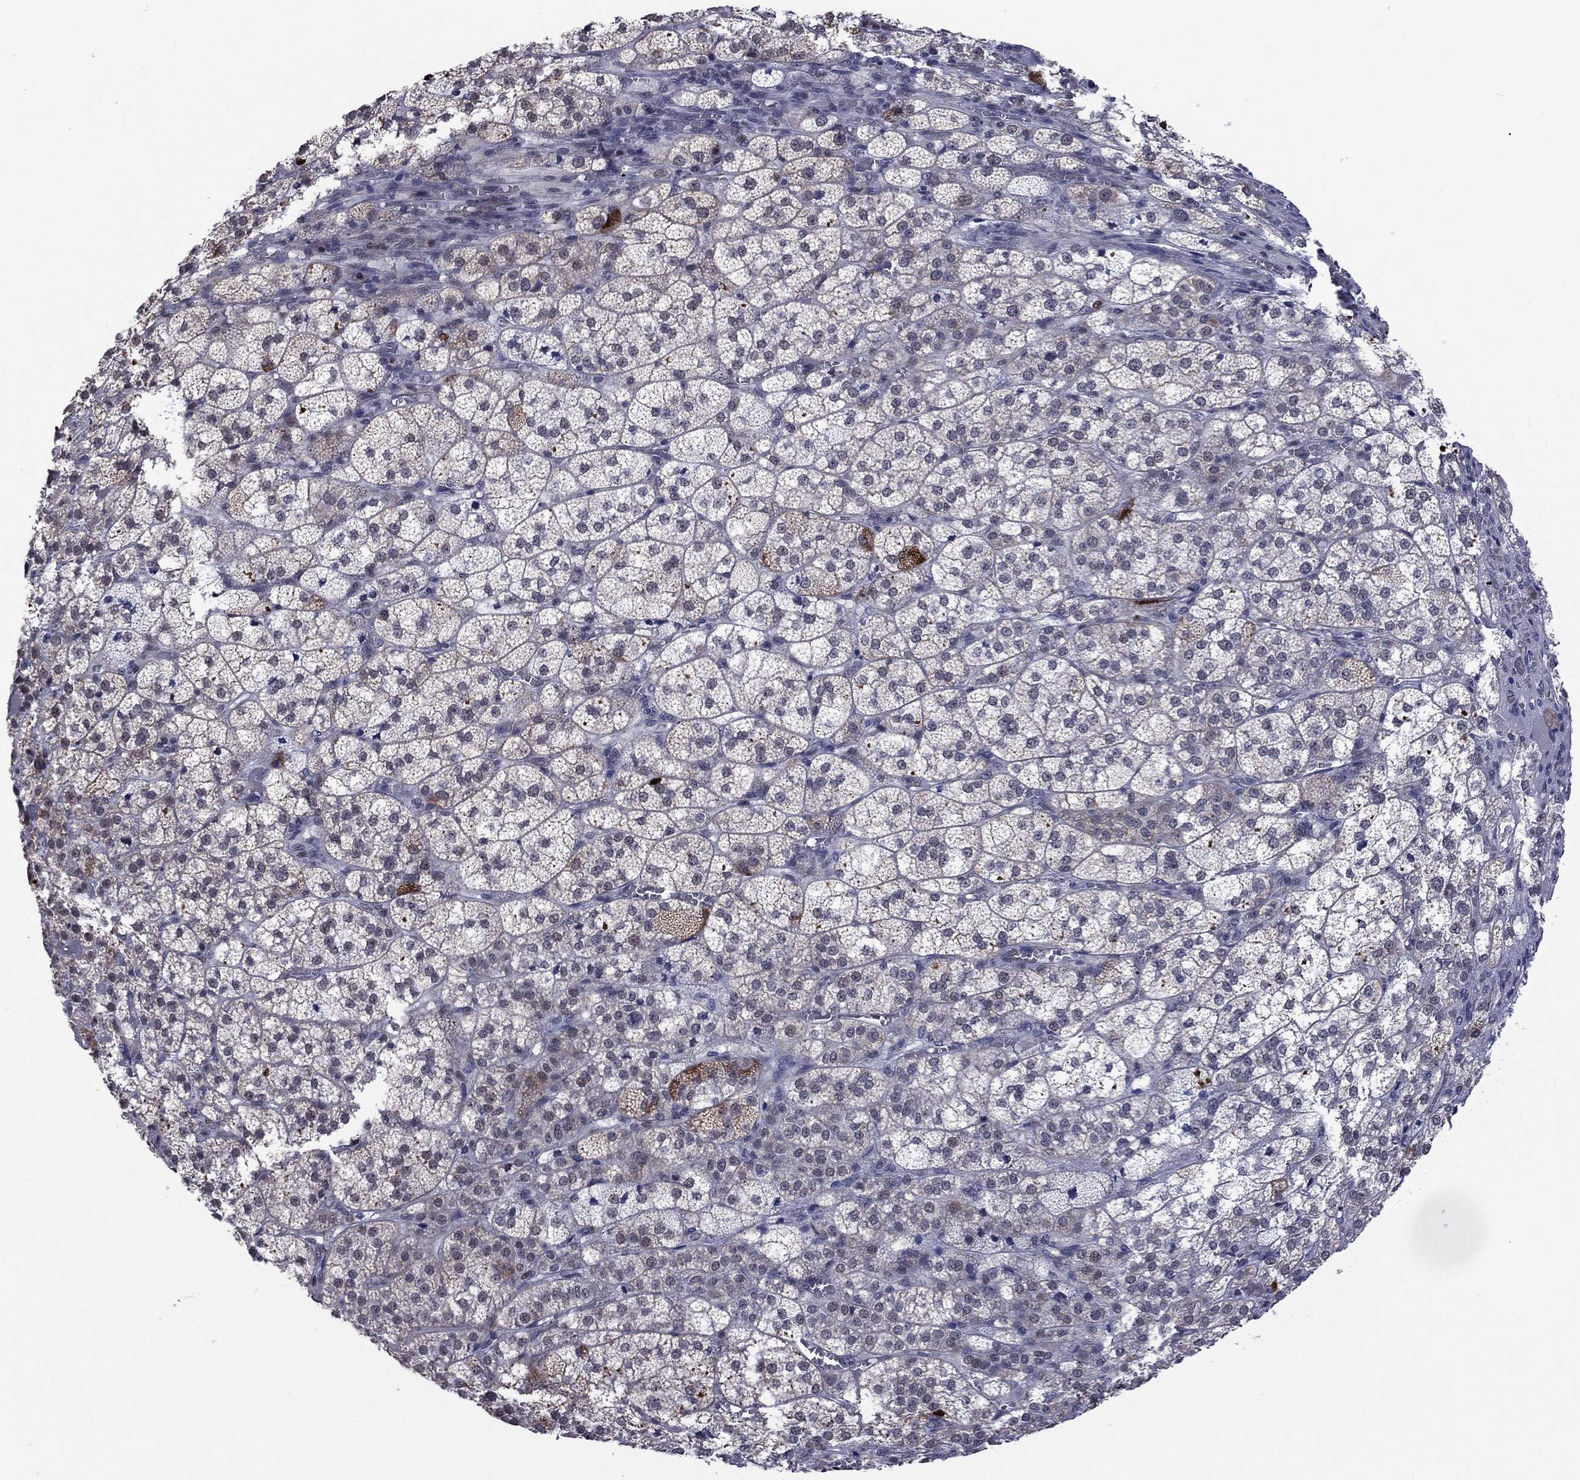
{"staining": {"intensity": "moderate", "quantity": "25%-75%", "location": "cytoplasmic/membranous"}, "tissue": "adrenal gland", "cell_type": "Glandular cells", "image_type": "normal", "snomed": [{"axis": "morphology", "description": "Normal tissue, NOS"}, {"axis": "topography", "description": "Adrenal gland"}], "caption": "Immunohistochemistry (IHC) image of normal adrenal gland stained for a protein (brown), which displays medium levels of moderate cytoplasmic/membranous staining in about 25%-75% of glandular cells.", "gene": "CDCA5", "patient": {"sex": "female", "age": 60}}